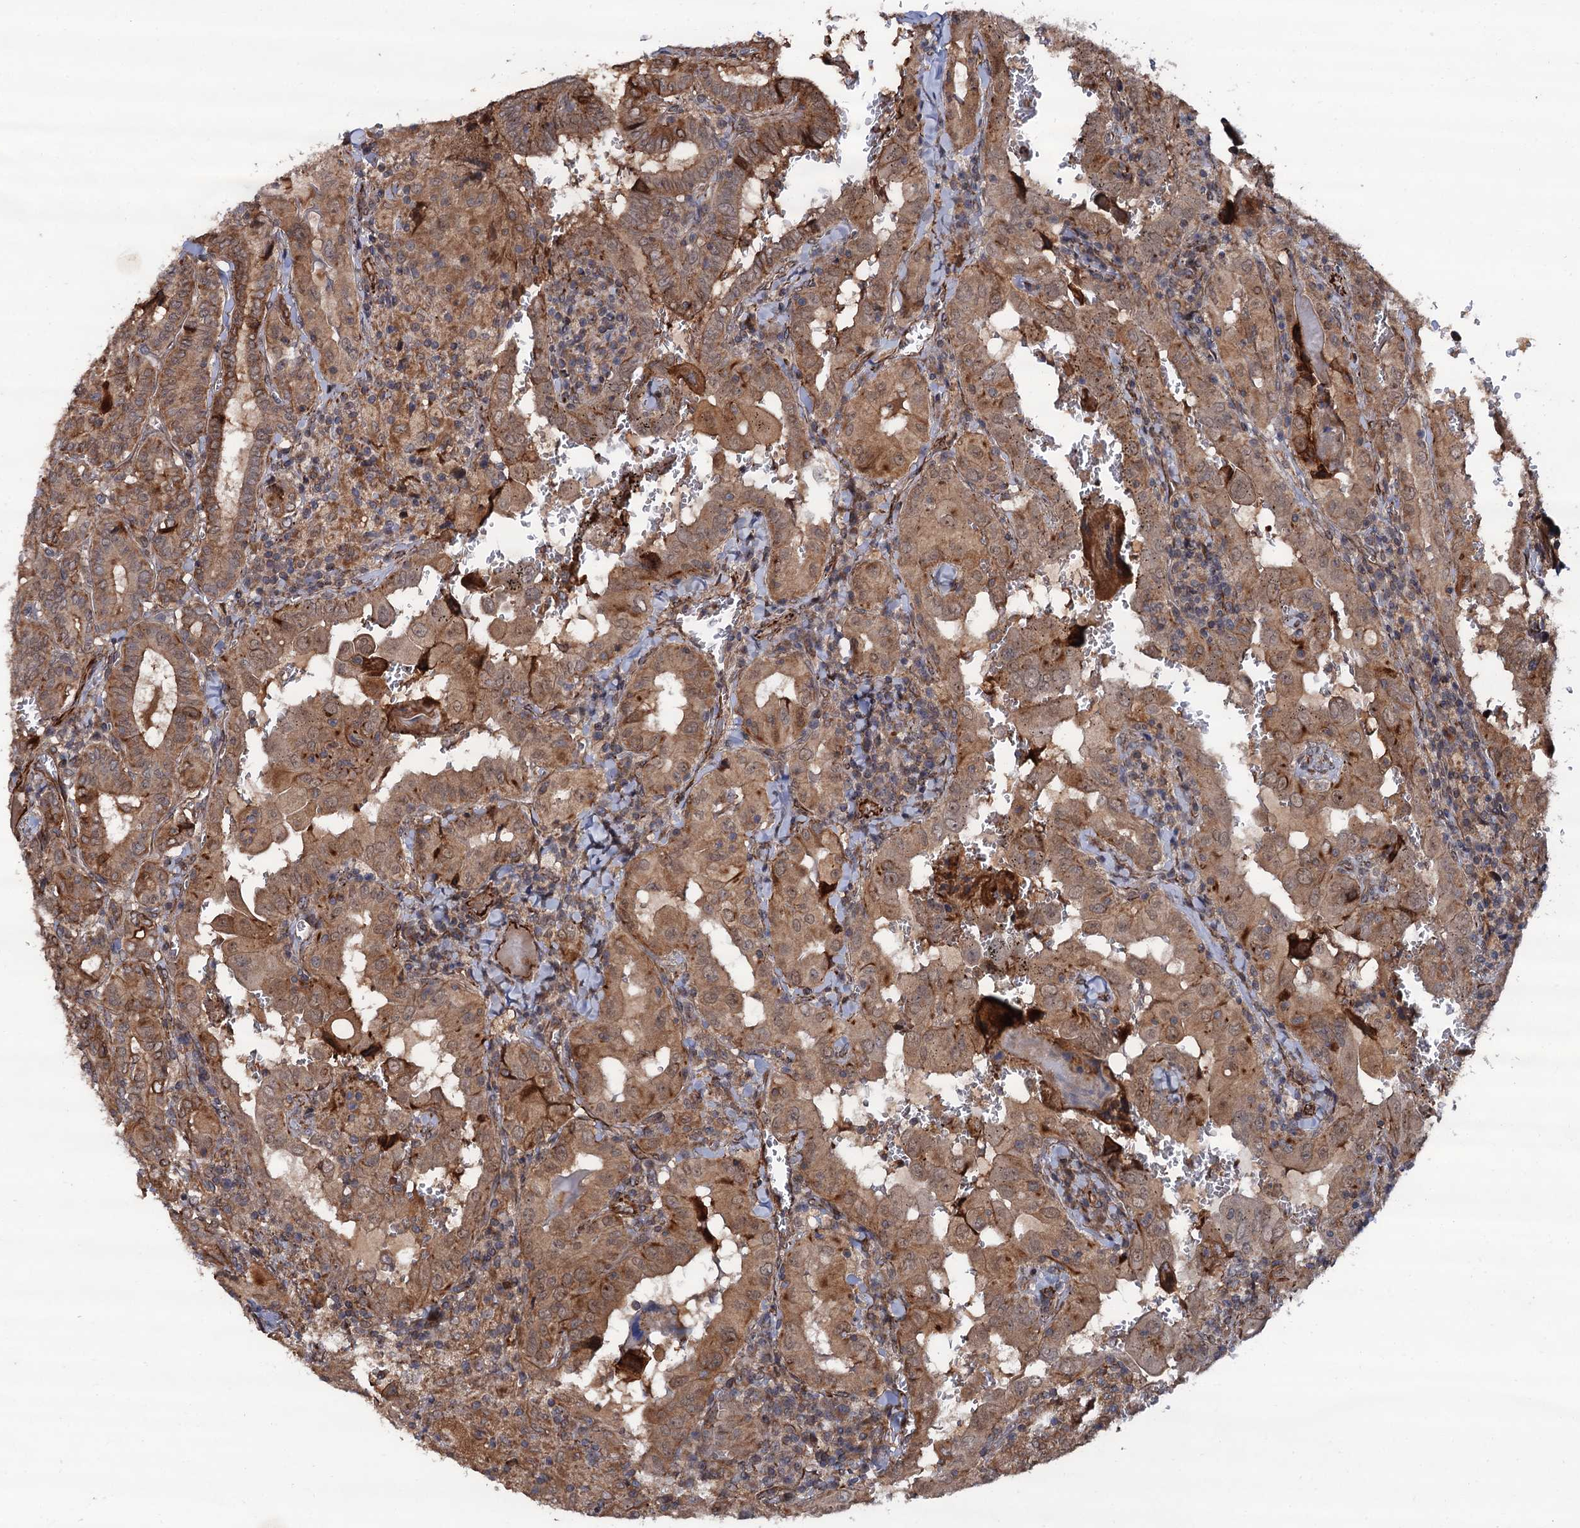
{"staining": {"intensity": "moderate", "quantity": ">75%", "location": "cytoplasmic/membranous"}, "tissue": "thyroid cancer", "cell_type": "Tumor cells", "image_type": "cancer", "snomed": [{"axis": "morphology", "description": "Papillary adenocarcinoma, NOS"}, {"axis": "topography", "description": "Thyroid gland"}], "caption": "Moderate cytoplasmic/membranous positivity for a protein is identified in about >75% of tumor cells of papillary adenocarcinoma (thyroid) using immunohistochemistry (IHC).", "gene": "FSIP1", "patient": {"sex": "female", "age": 72}}